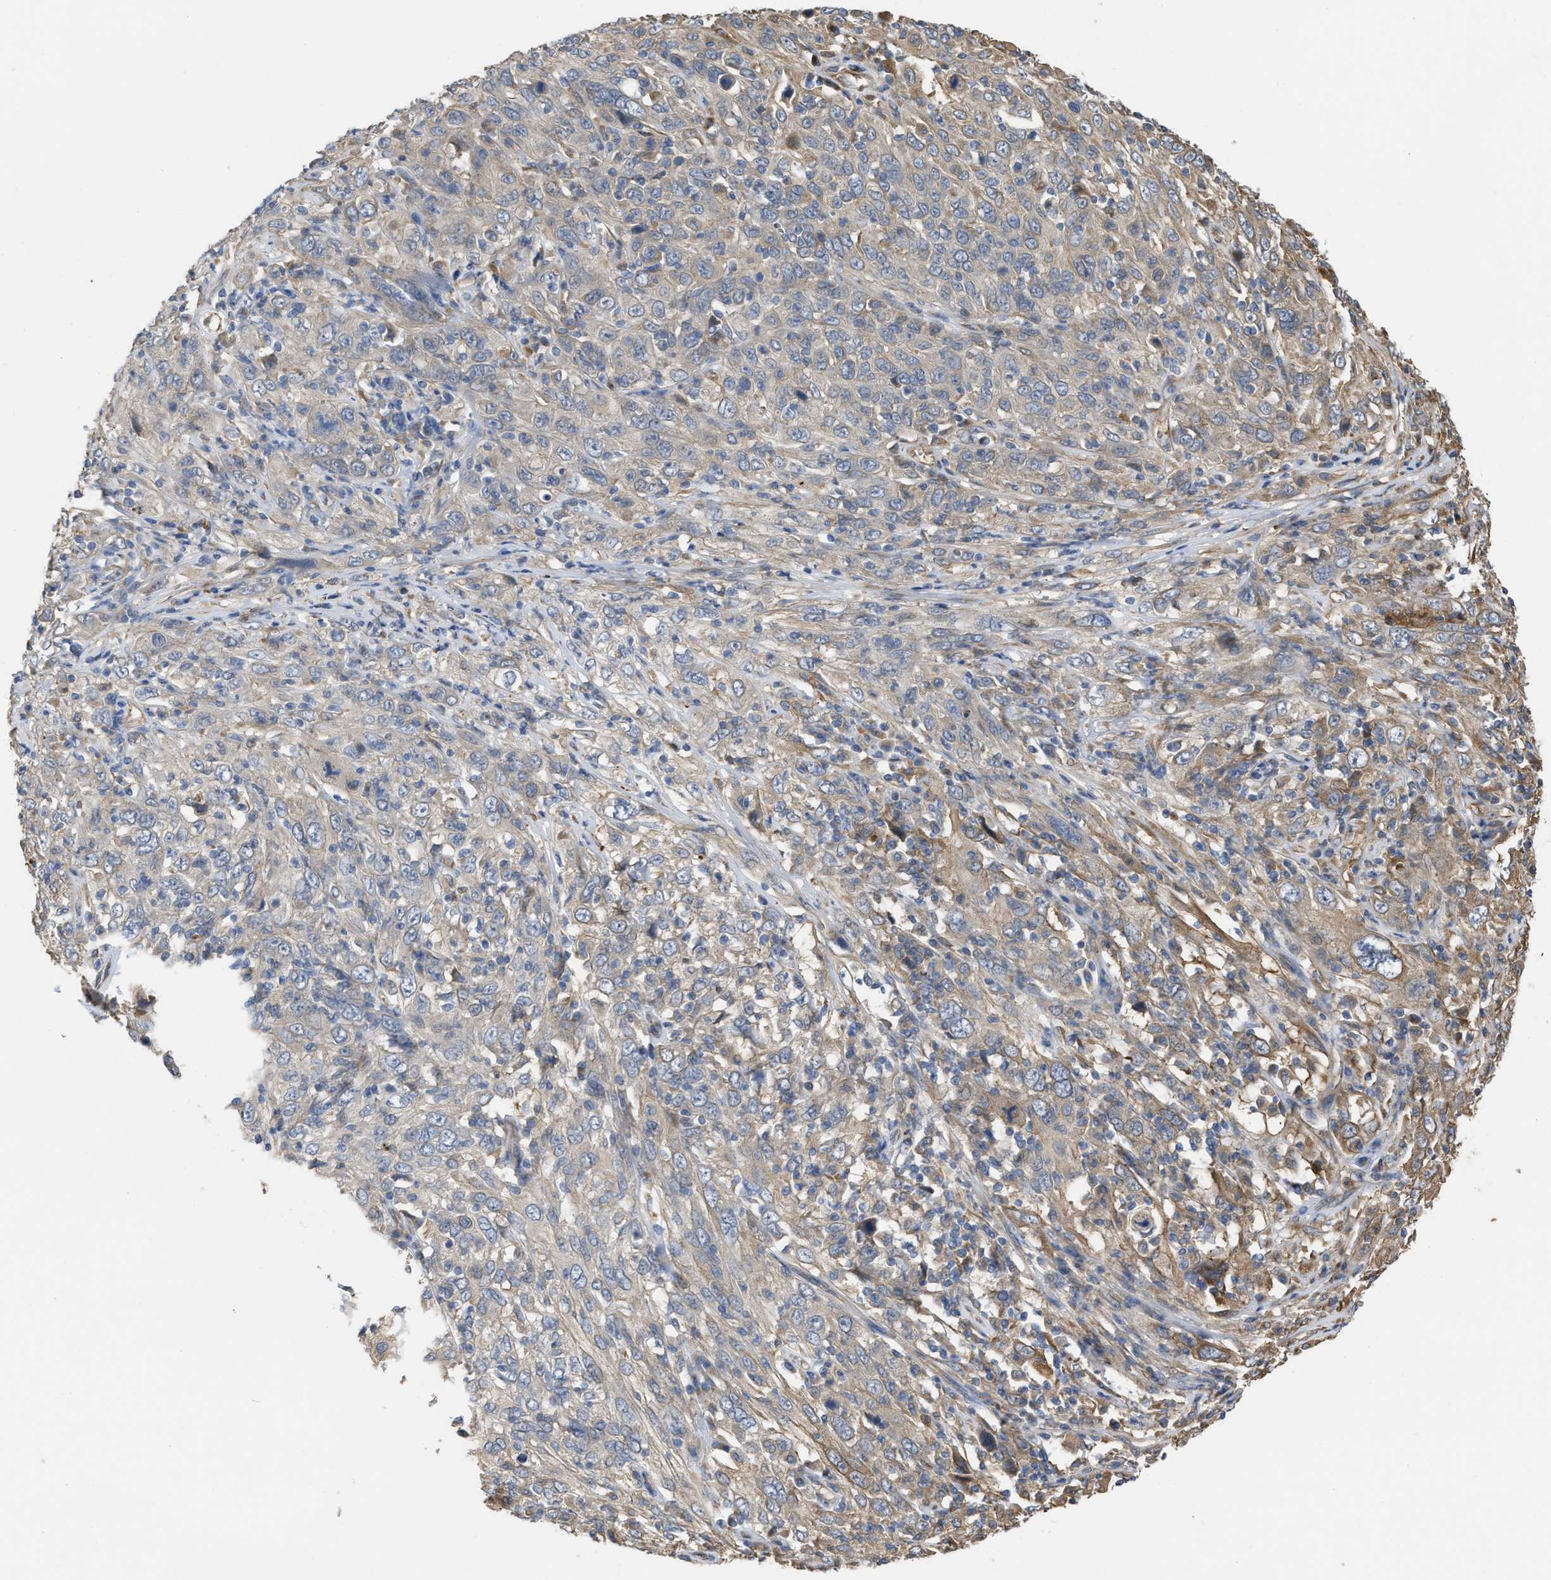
{"staining": {"intensity": "weak", "quantity": "<25%", "location": "cytoplasmic/membranous"}, "tissue": "cervical cancer", "cell_type": "Tumor cells", "image_type": "cancer", "snomed": [{"axis": "morphology", "description": "Squamous cell carcinoma, NOS"}, {"axis": "topography", "description": "Cervix"}], "caption": "IHC histopathology image of human cervical squamous cell carcinoma stained for a protein (brown), which demonstrates no expression in tumor cells. (DAB (3,3'-diaminobenzidine) immunohistochemistry, high magnification).", "gene": "SLC4A11", "patient": {"sex": "female", "age": 46}}